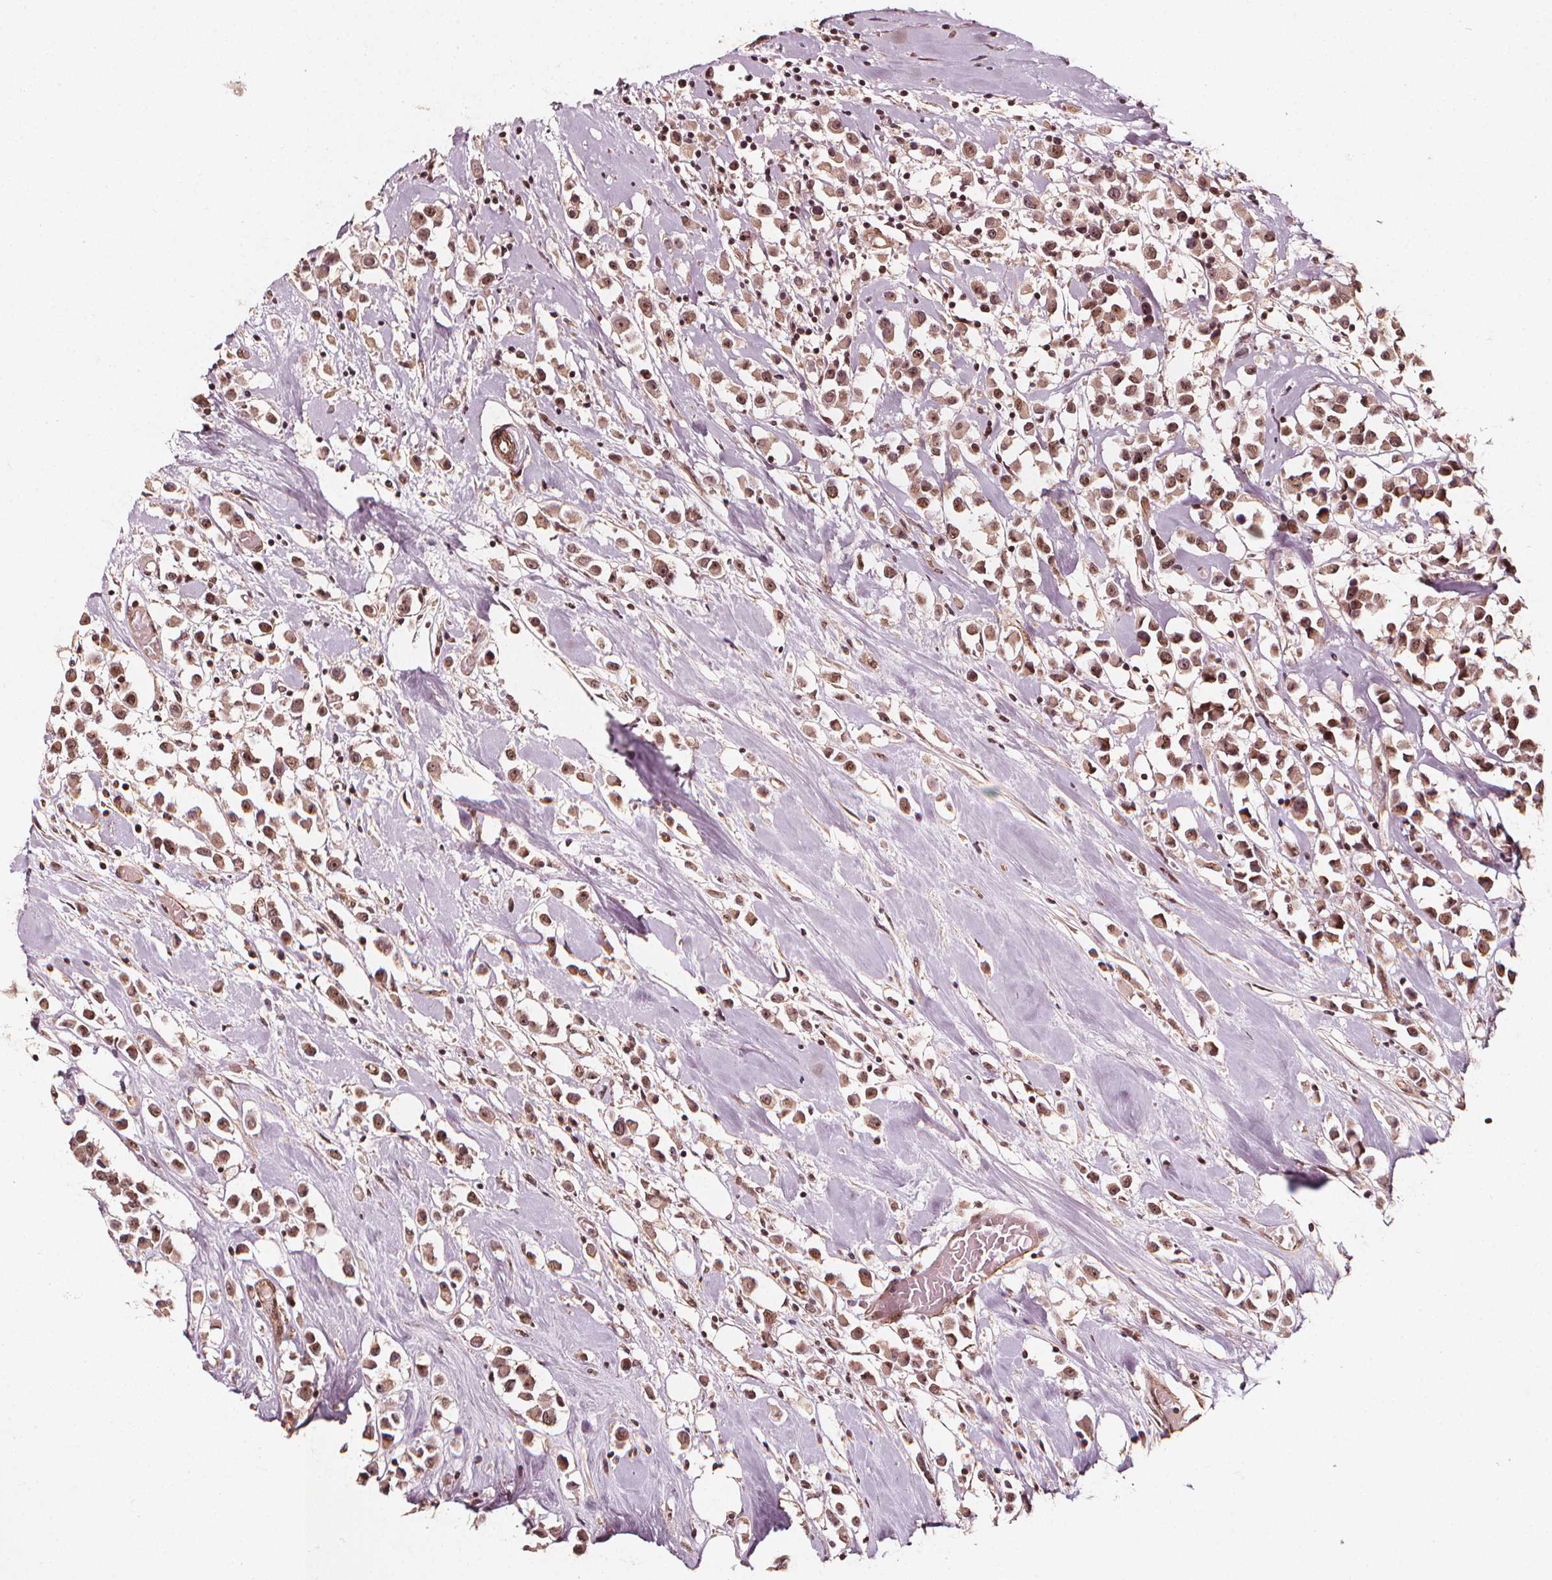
{"staining": {"intensity": "moderate", "quantity": ">75%", "location": "cytoplasmic/membranous,nuclear"}, "tissue": "breast cancer", "cell_type": "Tumor cells", "image_type": "cancer", "snomed": [{"axis": "morphology", "description": "Duct carcinoma"}, {"axis": "topography", "description": "Breast"}], "caption": "Breast cancer stained with DAB IHC reveals medium levels of moderate cytoplasmic/membranous and nuclear staining in approximately >75% of tumor cells.", "gene": "EXOSC9", "patient": {"sex": "female", "age": 61}}